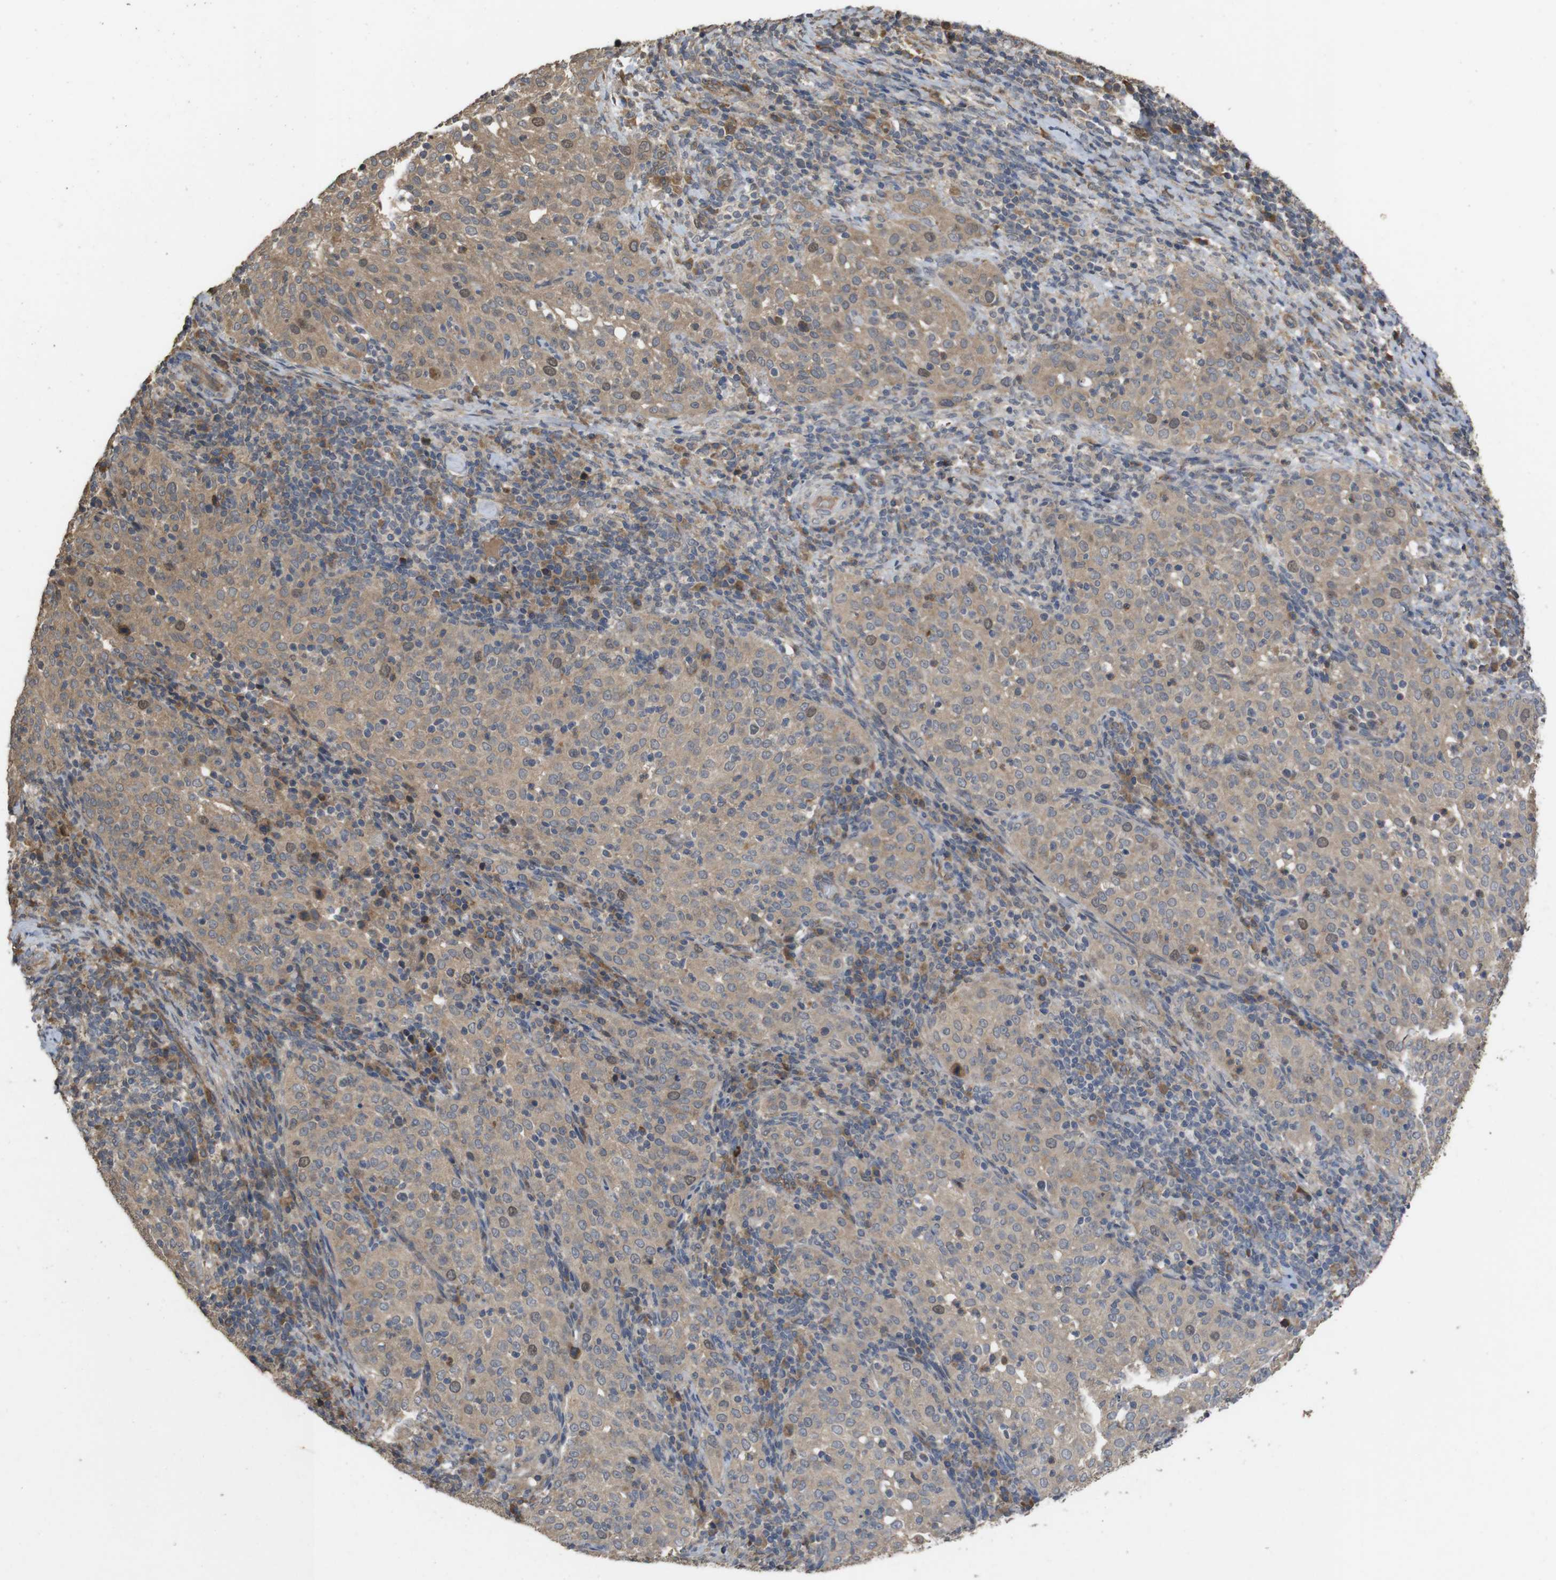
{"staining": {"intensity": "moderate", "quantity": ">75%", "location": "cytoplasmic/membranous,nuclear"}, "tissue": "cervical cancer", "cell_type": "Tumor cells", "image_type": "cancer", "snomed": [{"axis": "morphology", "description": "Squamous cell carcinoma, NOS"}, {"axis": "topography", "description": "Cervix"}], "caption": "A brown stain labels moderate cytoplasmic/membranous and nuclear staining of a protein in human cervical cancer tumor cells.", "gene": "PCDHB10", "patient": {"sex": "female", "age": 51}}